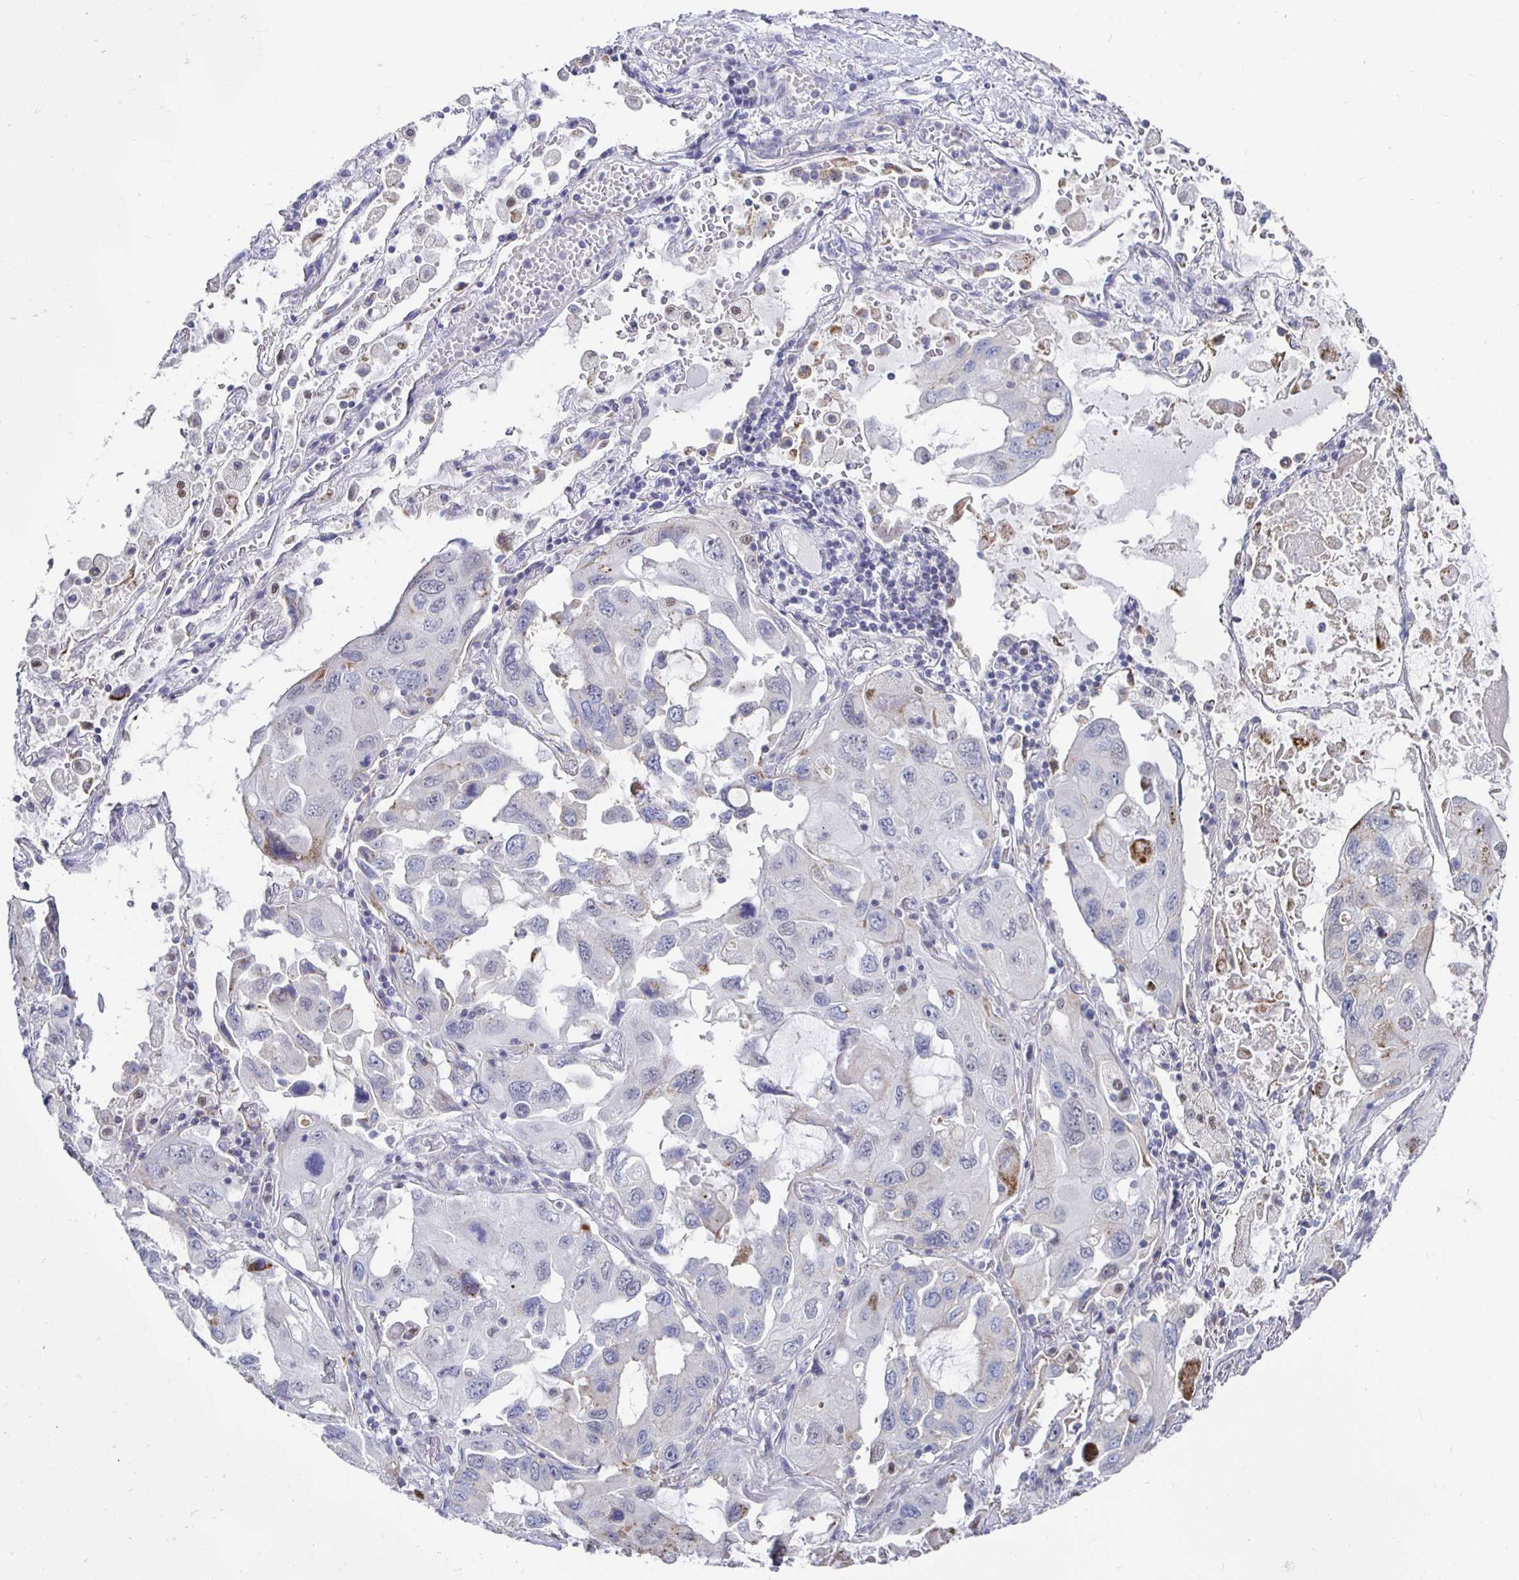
{"staining": {"intensity": "negative", "quantity": "none", "location": "none"}, "tissue": "lung cancer", "cell_type": "Tumor cells", "image_type": "cancer", "snomed": [{"axis": "morphology", "description": "Squamous cell carcinoma, NOS"}, {"axis": "topography", "description": "Lung"}], "caption": "Tumor cells show no significant positivity in lung cancer.", "gene": "NOCT", "patient": {"sex": "female", "age": 73}}